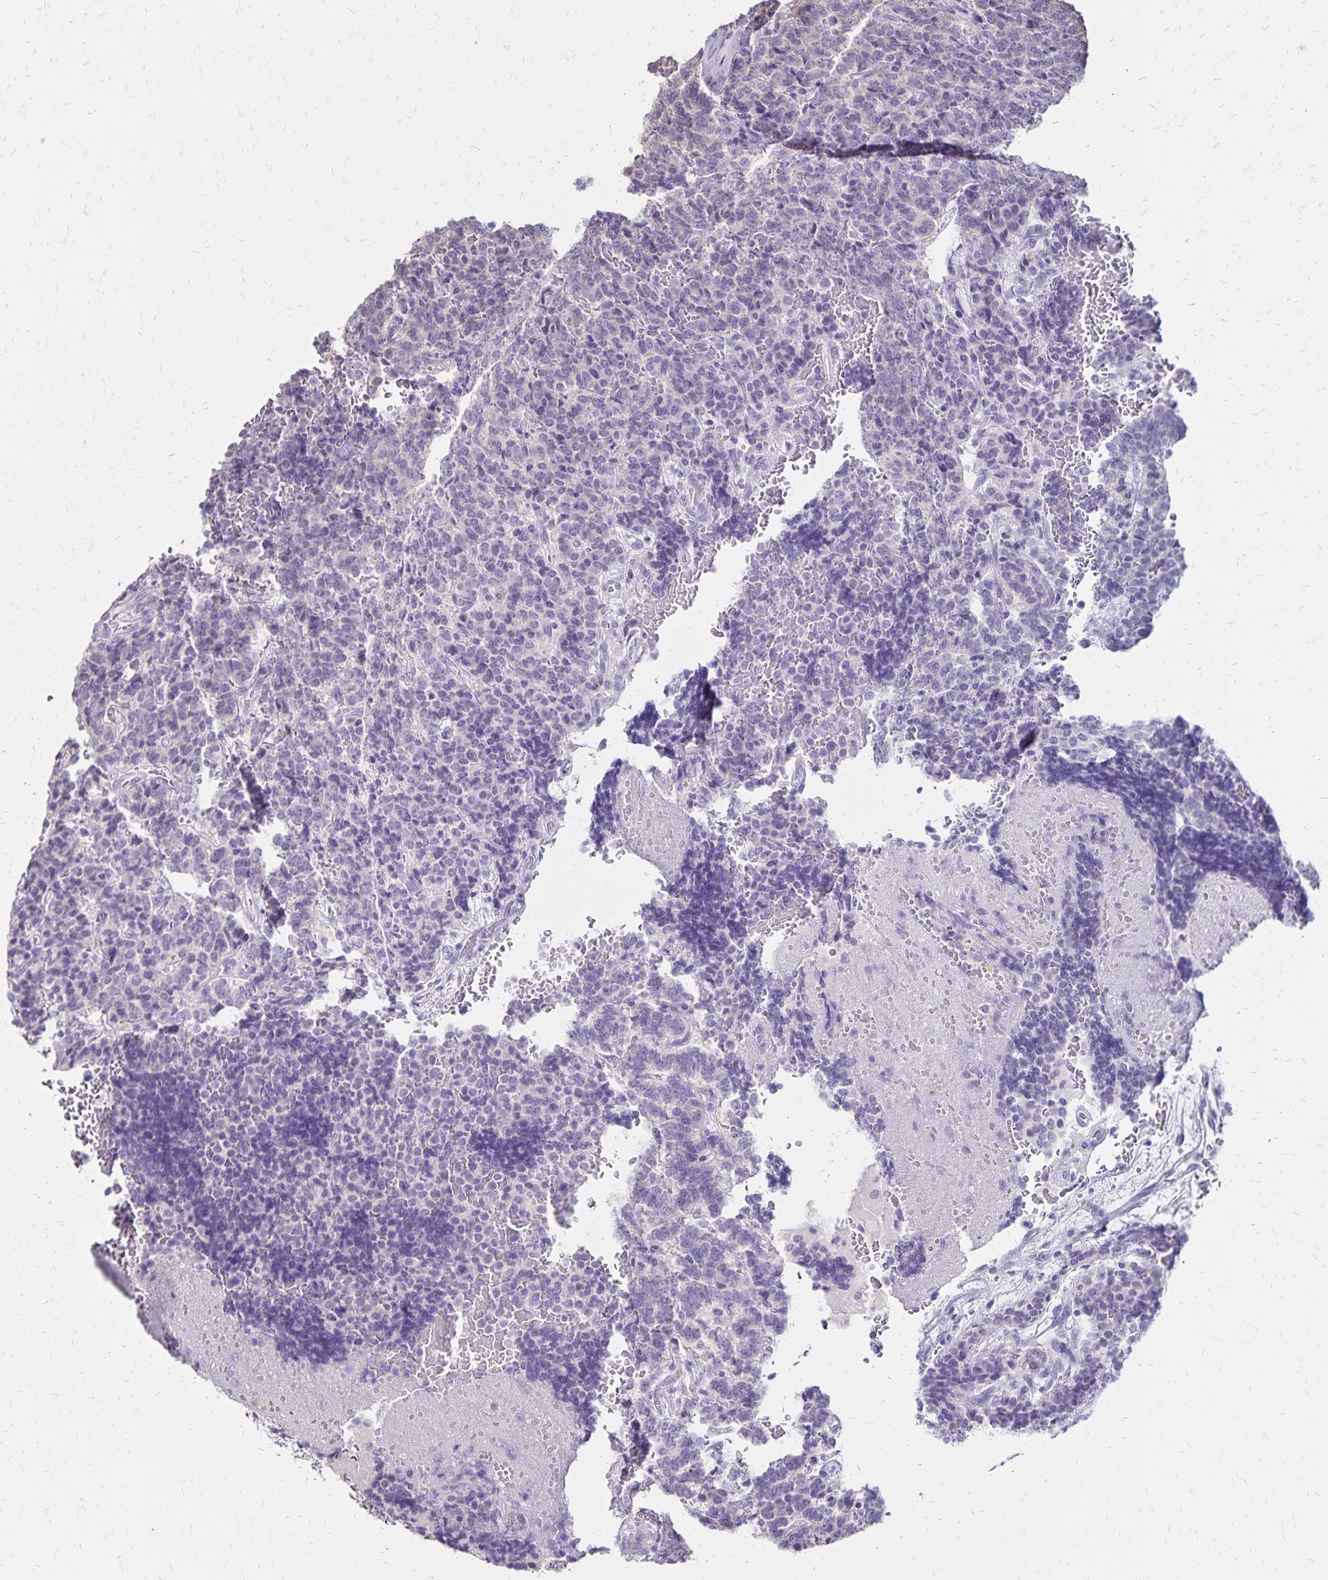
{"staining": {"intensity": "negative", "quantity": "none", "location": "none"}, "tissue": "carcinoid", "cell_type": "Tumor cells", "image_type": "cancer", "snomed": [{"axis": "morphology", "description": "Carcinoid, malignant, NOS"}, {"axis": "topography", "description": "Pancreas"}], "caption": "Immunohistochemistry of malignant carcinoid displays no staining in tumor cells.", "gene": "SH3GL3", "patient": {"sex": "male", "age": 36}}